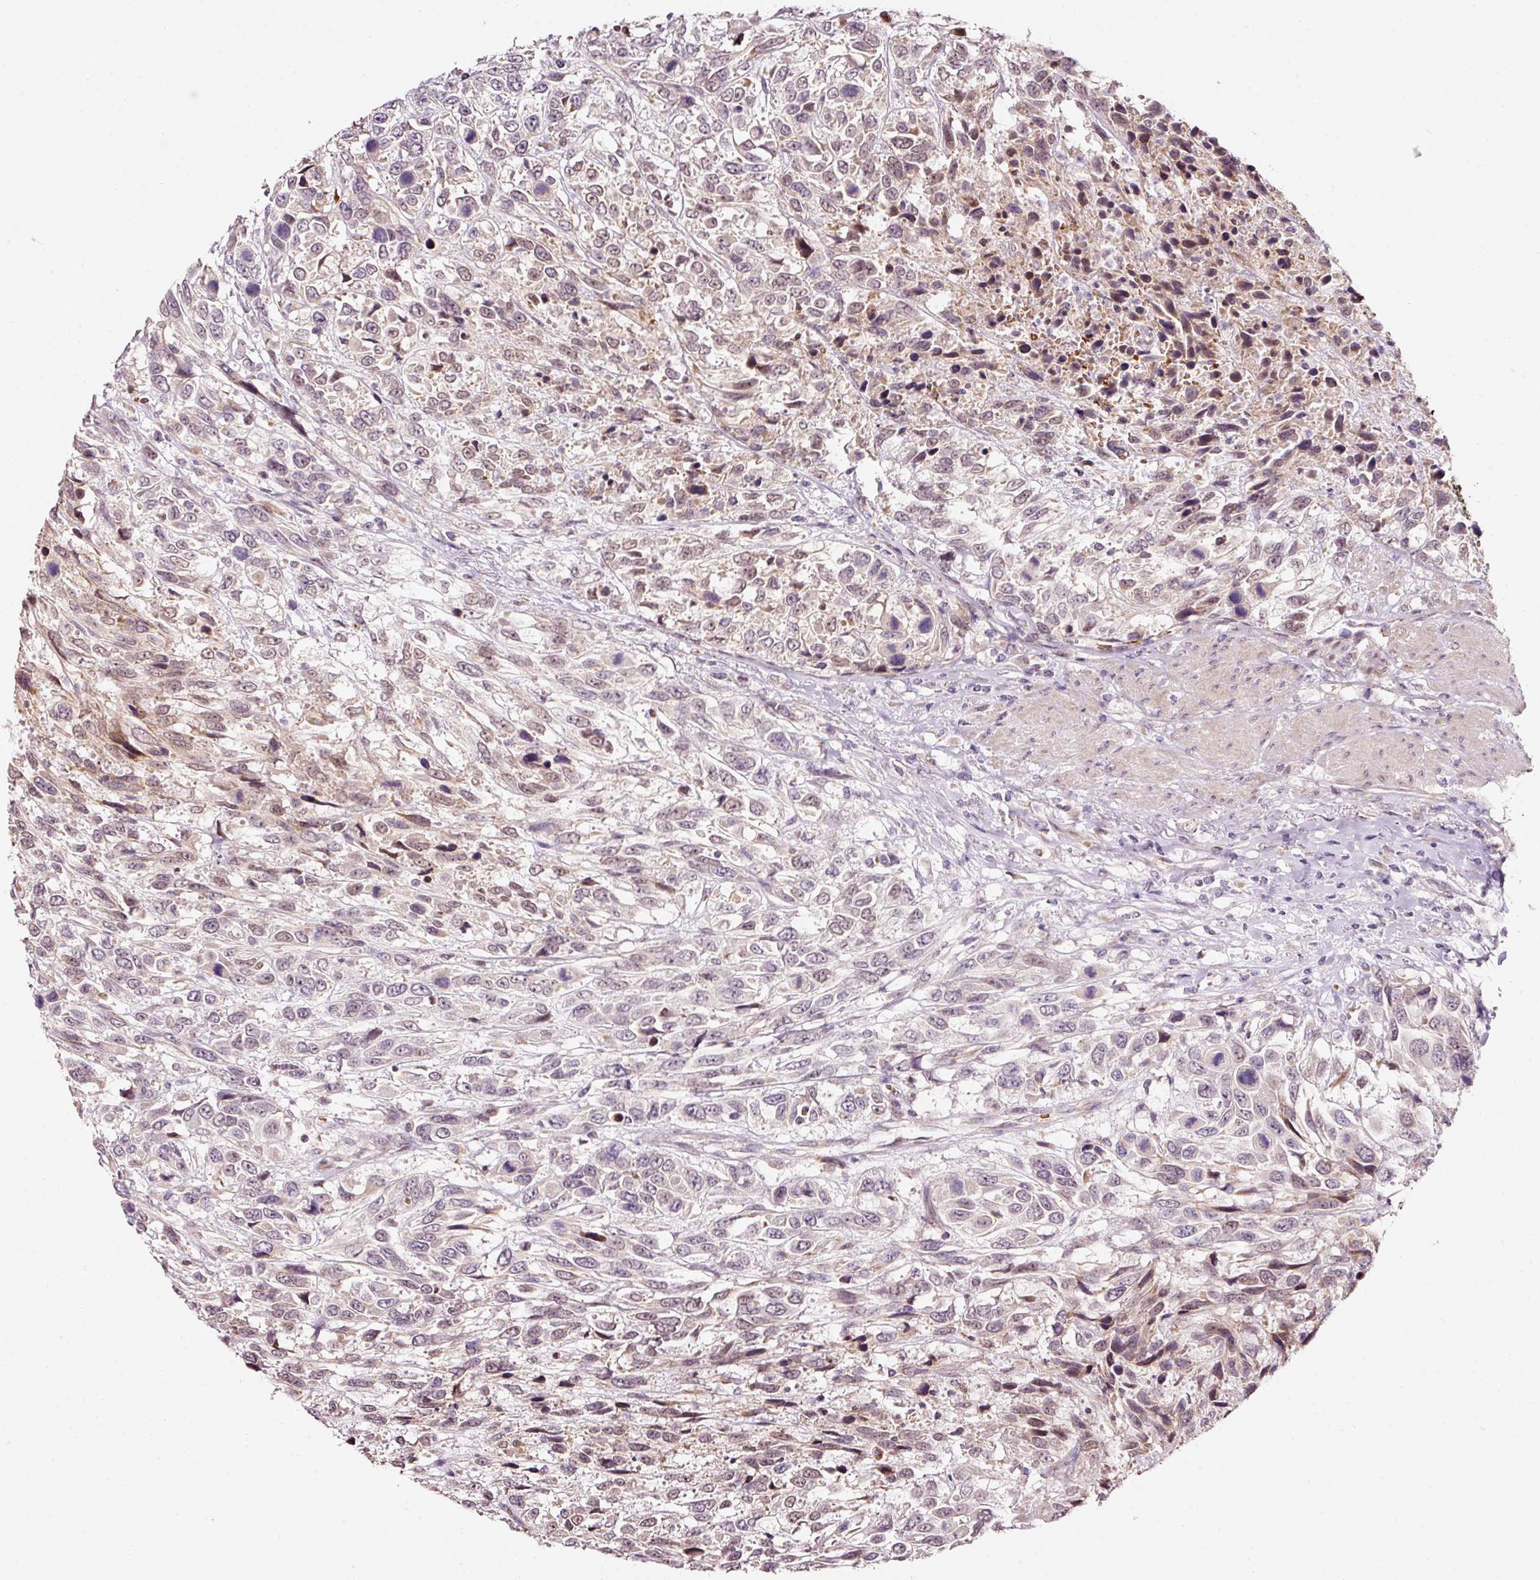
{"staining": {"intensity": "weak", "quantity": "25%-75%", "location": "nuclear"}, "tissue": "urothelial cancer", "cell_type": "Tumor cells", "image_type": "cancer", "snomed": [{"axis": "morphology", "description": "Urothelial carcinoma, High grade"}, {"axis": "topography", "description": "Urinary bladder"}], "caption": "IHC staining of urothelial cancer, which demonstrates low levels of weak nuclear positivity in approximately 25%-75% of tumor cells indicating weak nuclear protein expression. The staining was performed using DAB (3,3'-diaminobenzidine) (brown) for protein detection and nuclei were counterstained in hematoxylin (blue).", "gene": "ZNF460", "patient": {"sex": "female", "age": 70}}